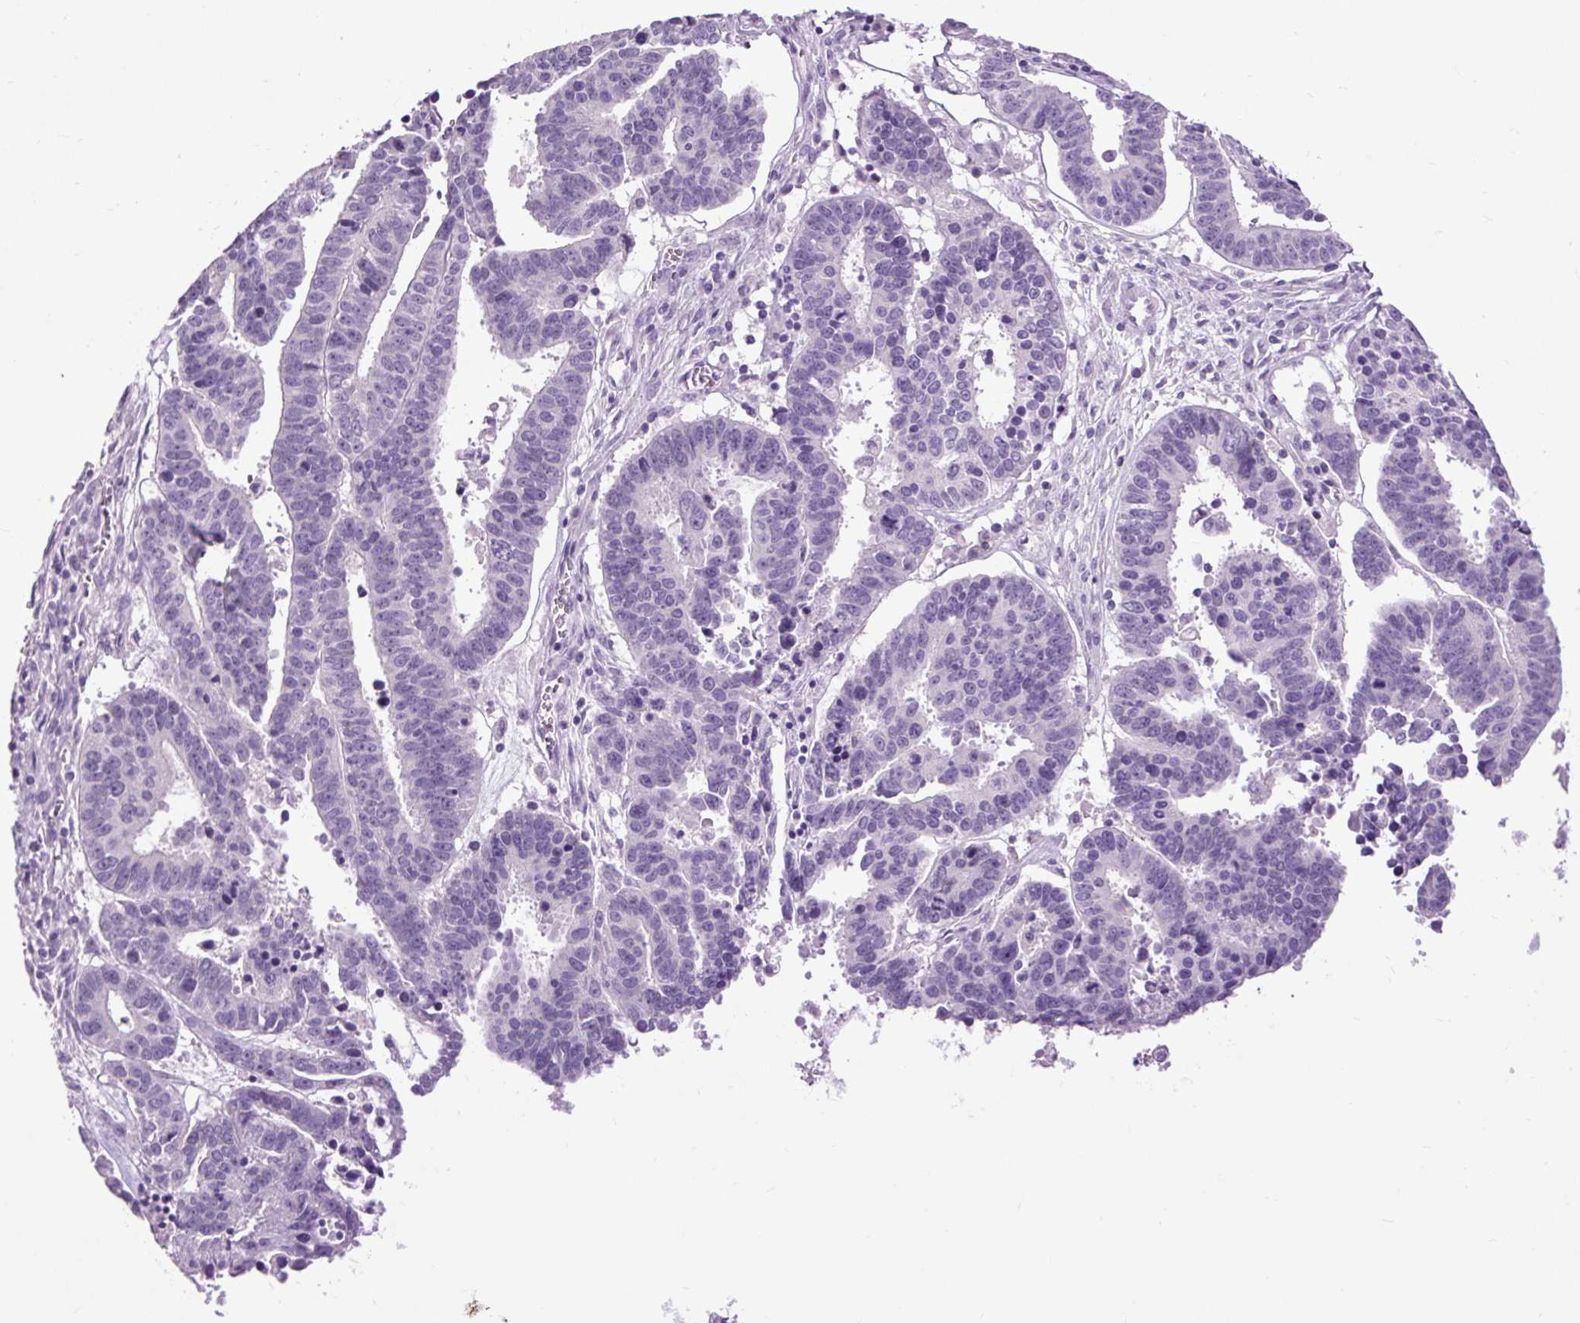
{"staining": {"intensity": "negative", "quantity": "none", "location": "none"}, "tissue": "ovarian cancer", "cell_type": "Tumor cells", "image_type": "cancer", "snomed": [{"axis": "morphology", "description": "Carcinoma, endometroid"}, {"axis": "morphology", "description": "Cystadenocarcinoma, serous, NOS"}, {"axis": "topography", "description": "Ovary"}], "caption": "Immunohistochemistry (IHC) photomicrograph of human ovarian cancer (serous cystadenocarcinoma) stained for a protein (brown), which shows no positivity in tumor cells.", "gene": "FABP7", "patient": {"sex": "female", "age": 45}}